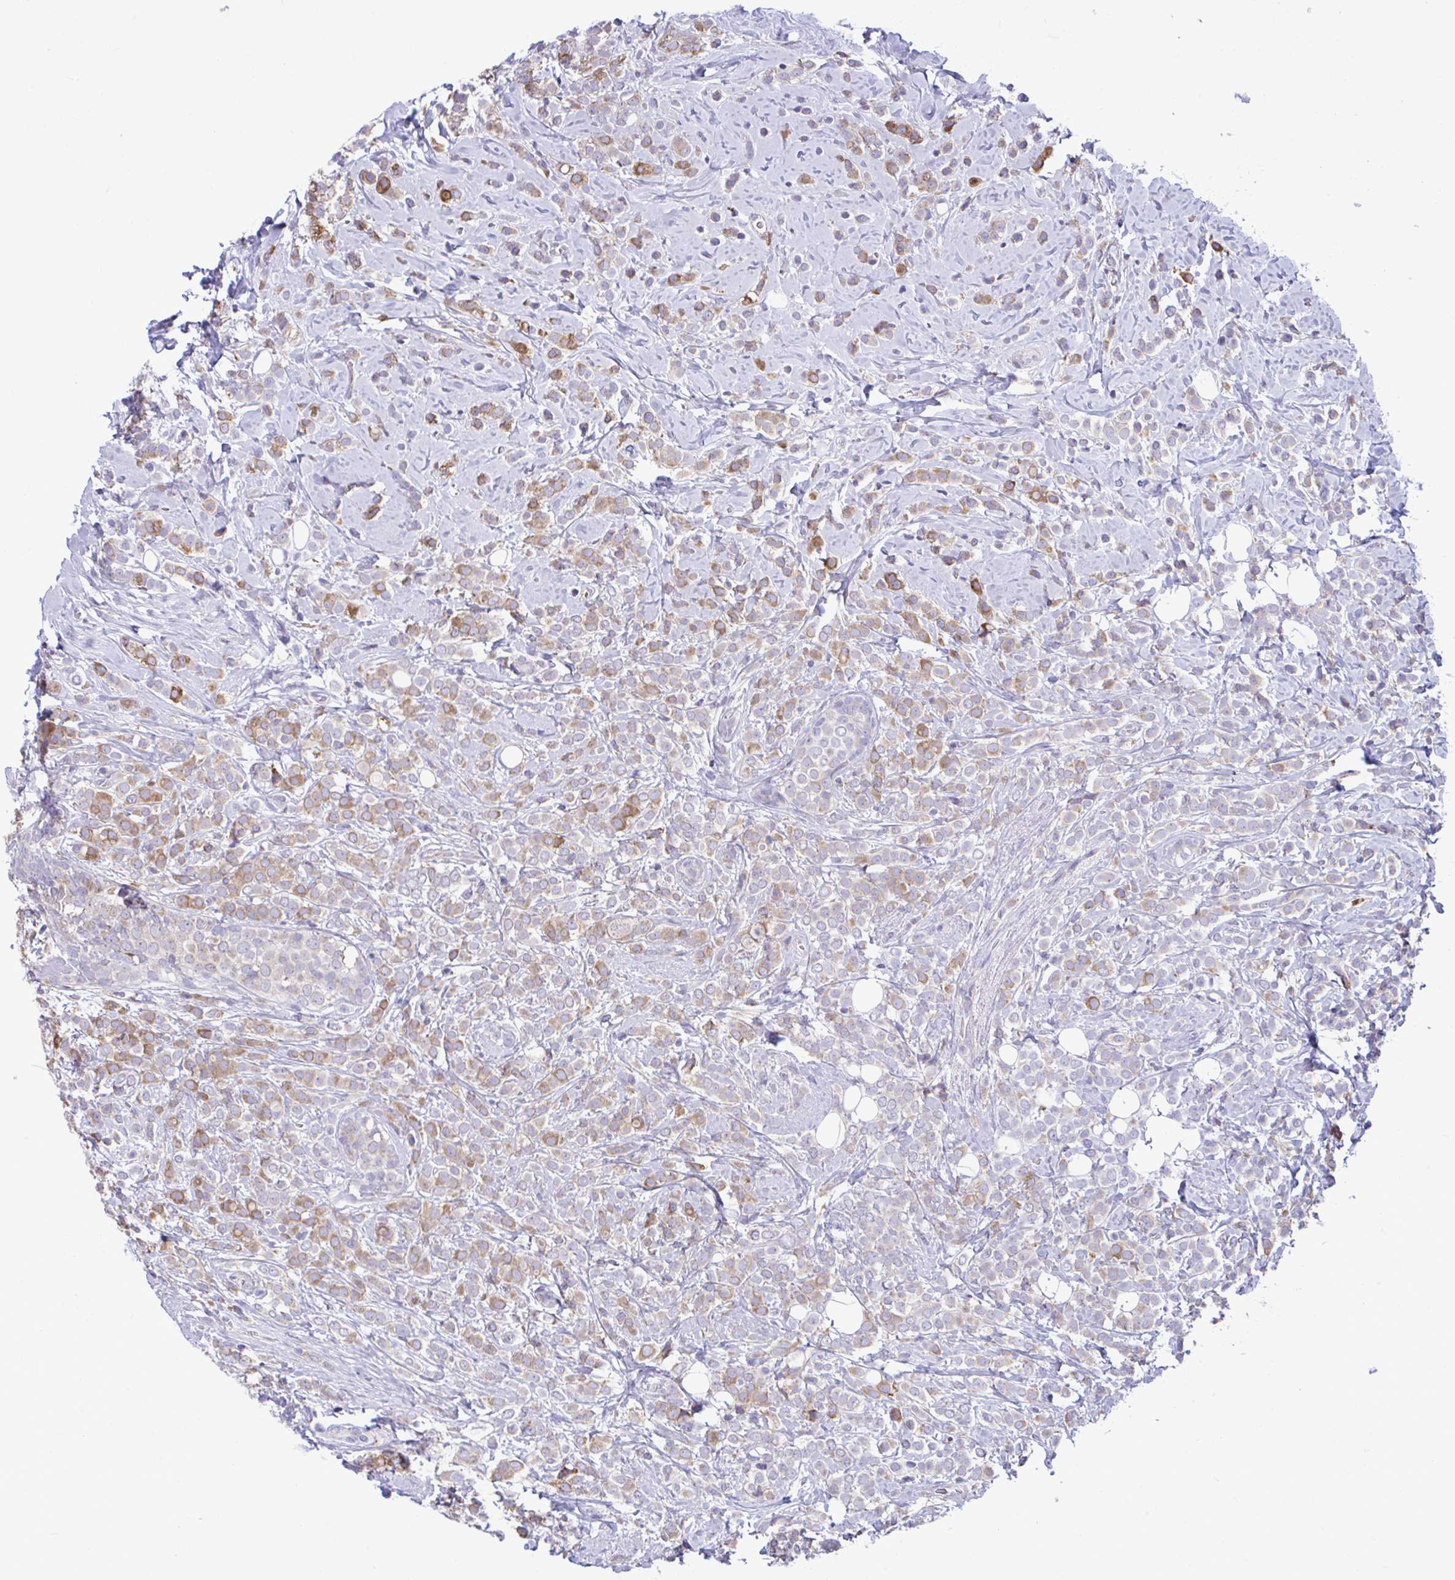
{"staining": {"intensity": "moderate", "quantity": "25%-75%", "location": "cytoplasmic/membranous"}, "tissue": "breast cancer", "cell_type": "Tumor cells", "image_type": "cancer", "snomed": [{"axis": "morphology", "description": "Lobular carcinoma"}, {"axis": "topography", "description": "Breast"}], "caption": "The micrograph reveals staining of lobular carcinoma (breast), revealing moderate cytoplasmic/membranous protein positivity (brown color) within tumor cells. The protein of interest is shown in brown color, while the nuclei are stained blue.", "gene": "PIGK", "patient": {"sex": "female", "age": 49}}